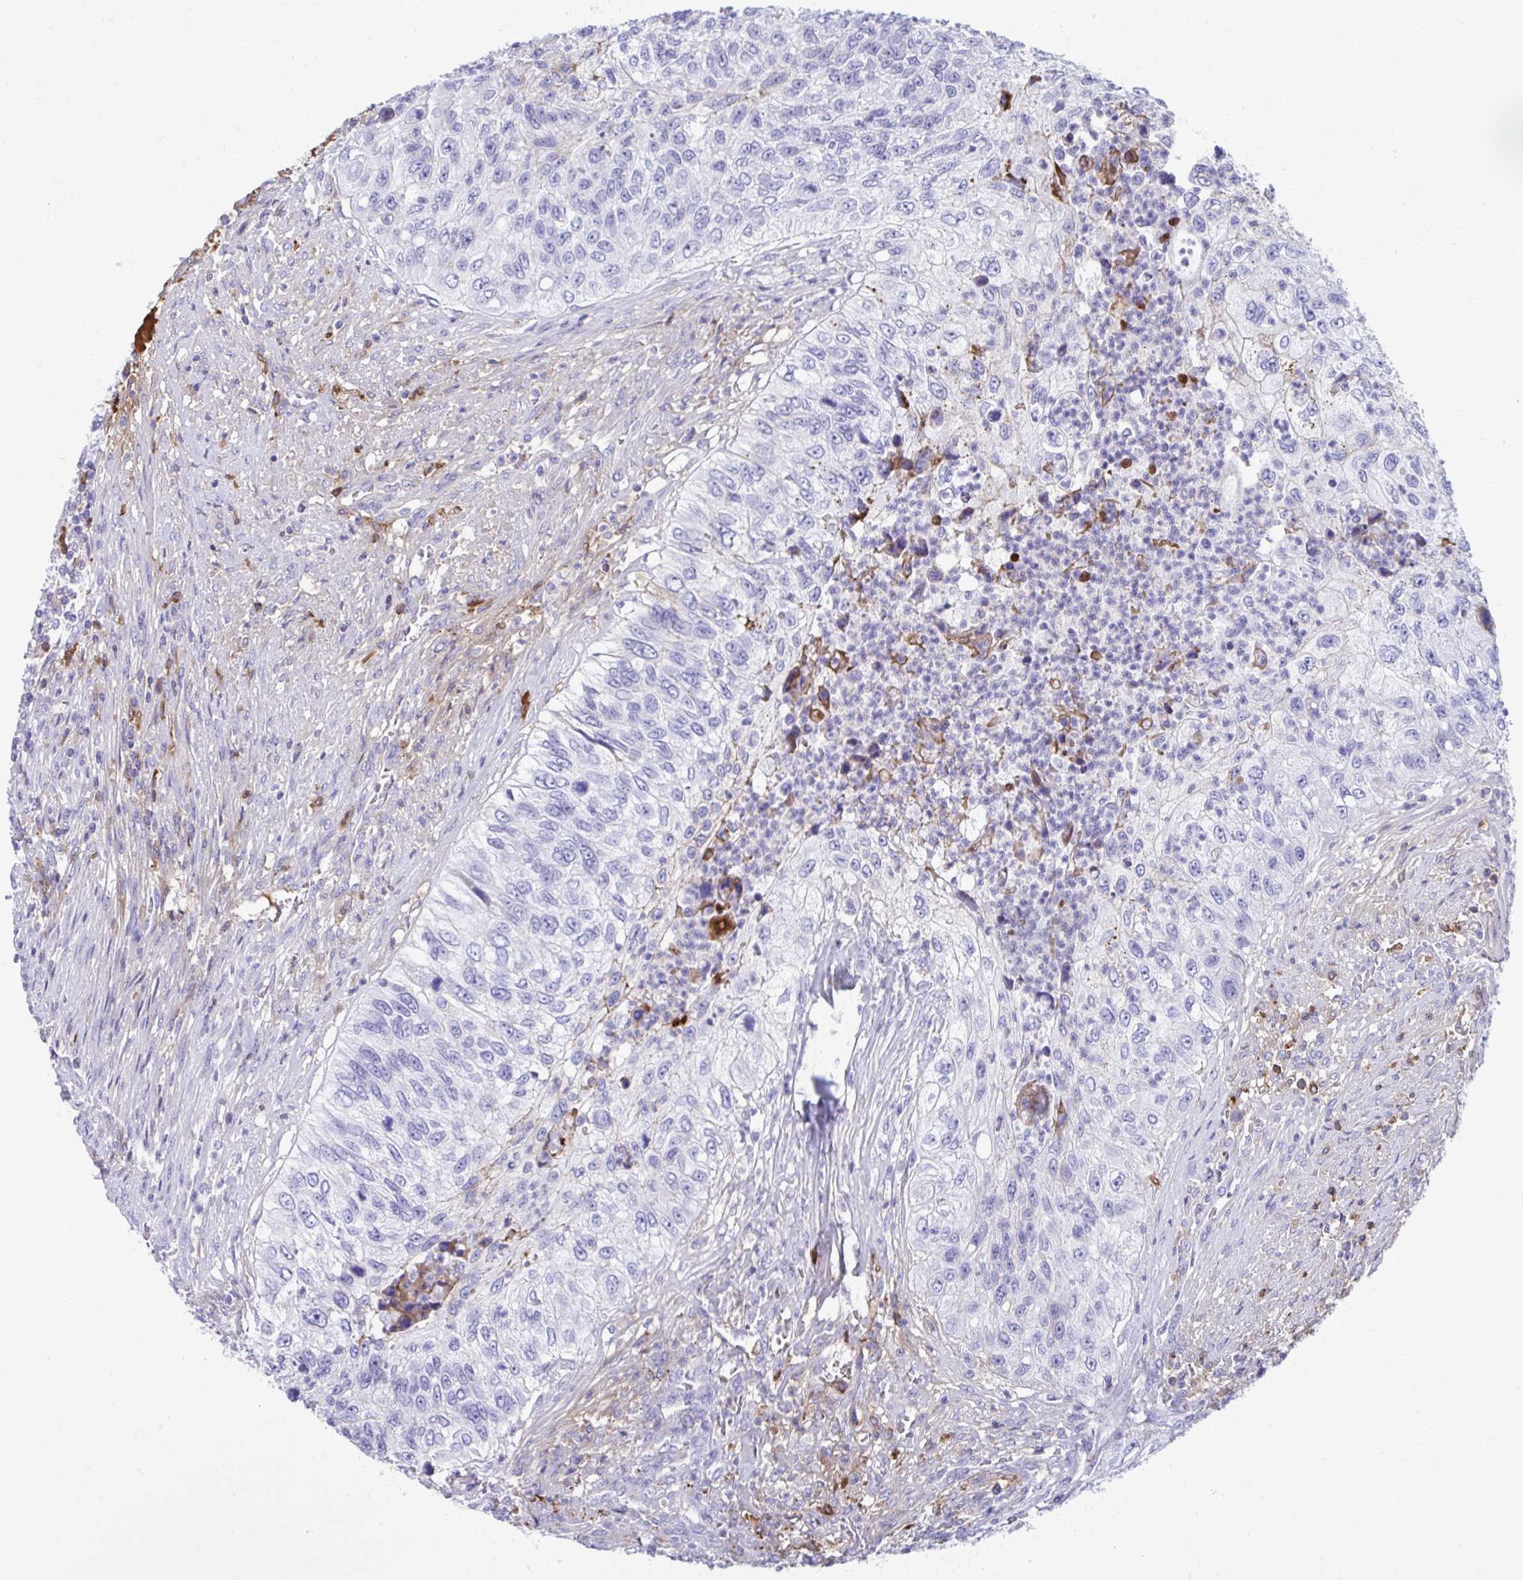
{"staining": {"intensity": "negative", "quantity": "none", "location": "none"}, "tissue": "urothelial cancer", "cell_type": "Tumor cells", "image_type": "cancer", "snomed": [{"axis": "morphology", "description": "Urothelial carcinoma, High grade"}, {"axis": "topography", "description": "Urinary bladder"}], "caption": "Tumor cells show no significant protein expression in urothelial cancer.", "gene": "SMIM9", "patient": {"sex": "female", "age": 60}}